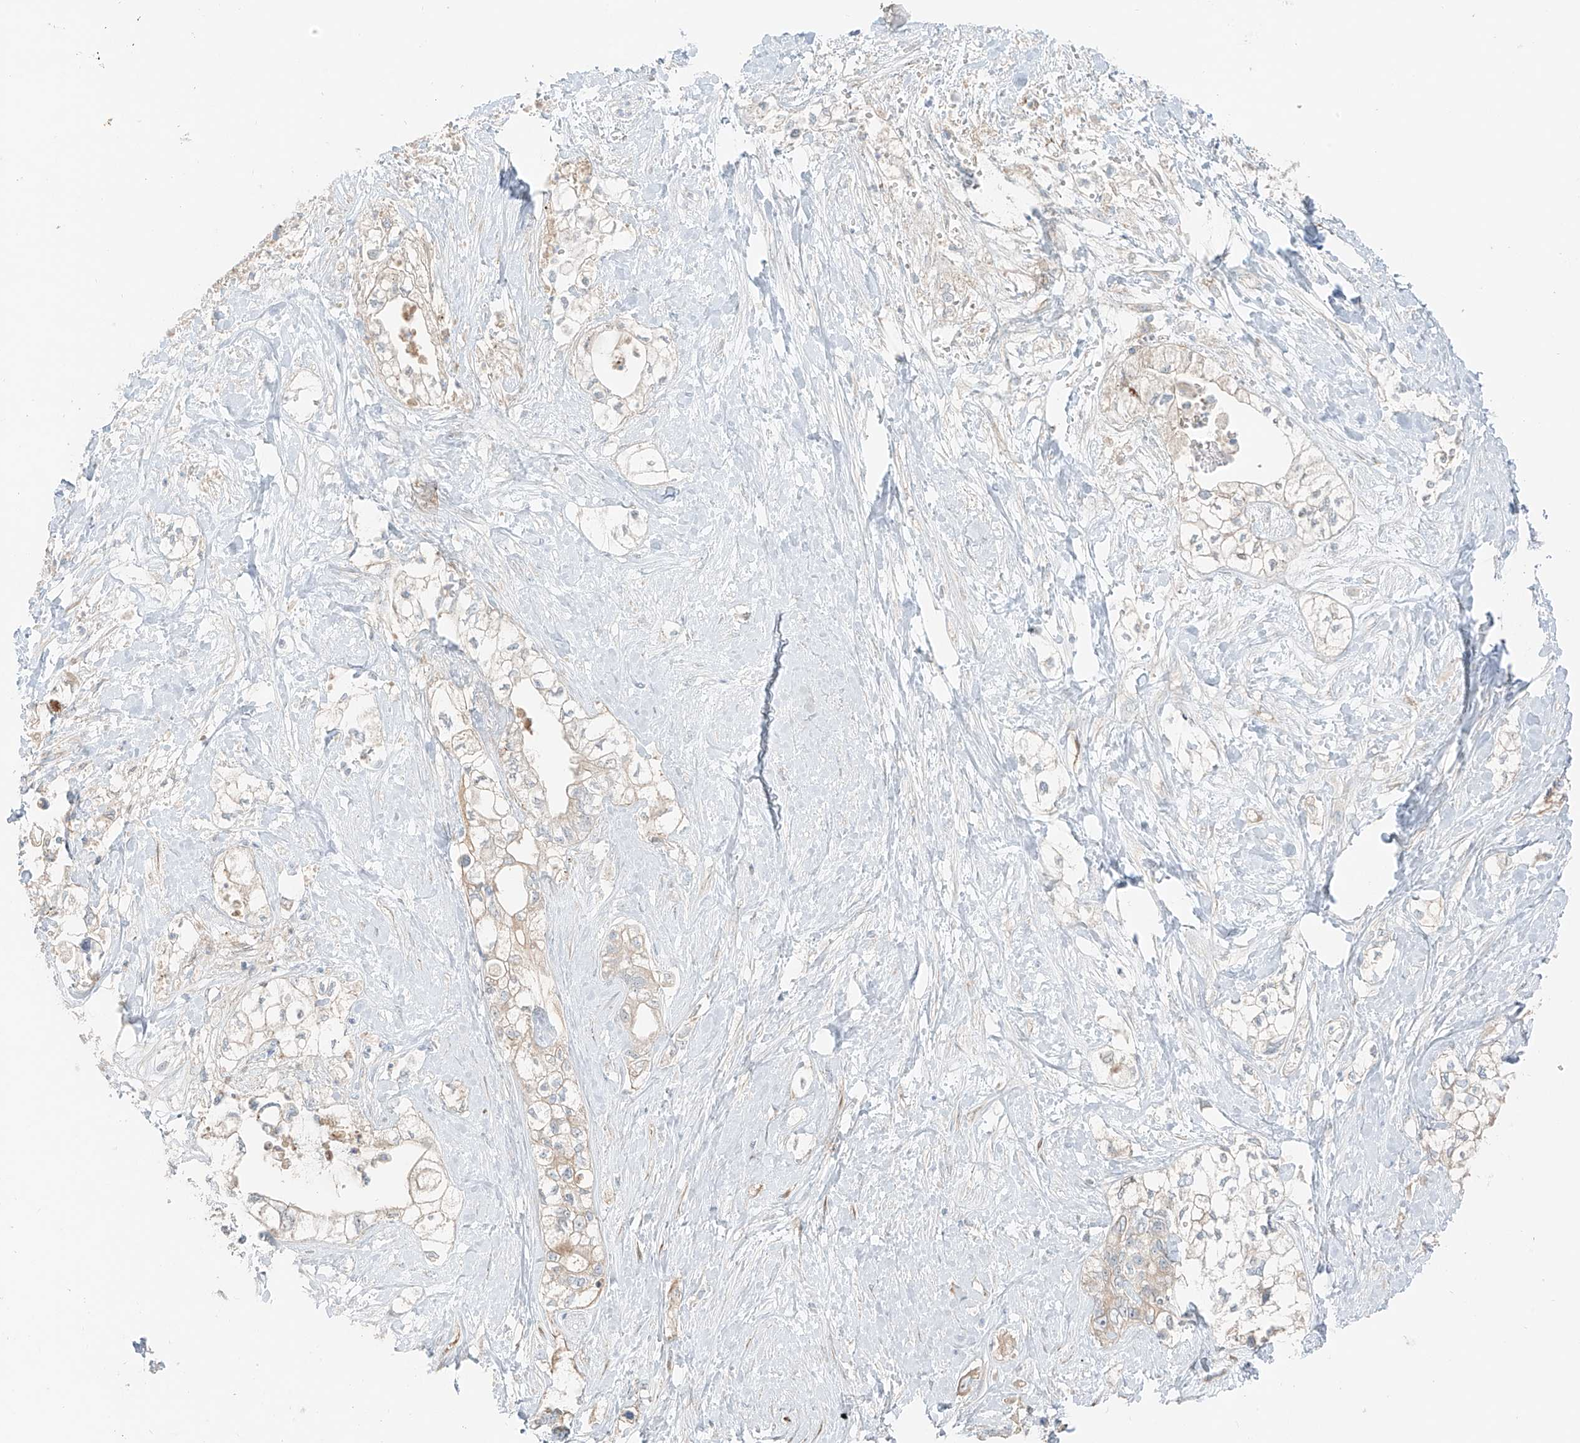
{"staining": {"intensity": "weak", "quantity": "<25%", "location": "cytoplasmic/membranous"}, "tissue": "pancreatic cancer", "cell_type": "Tumor cells", "image_type": "cancer", "snomed": [{"axis": "morphology", "description": "Adenocarcinoma, NOS"}, {"axis": "topography", "description": "Pancreas"}], "caption": "Tumor cells are negative for brown protein staining in pancreatic cancer.", "gene": "FSTL1", "patient": {"sex": "male", "age": 70}}